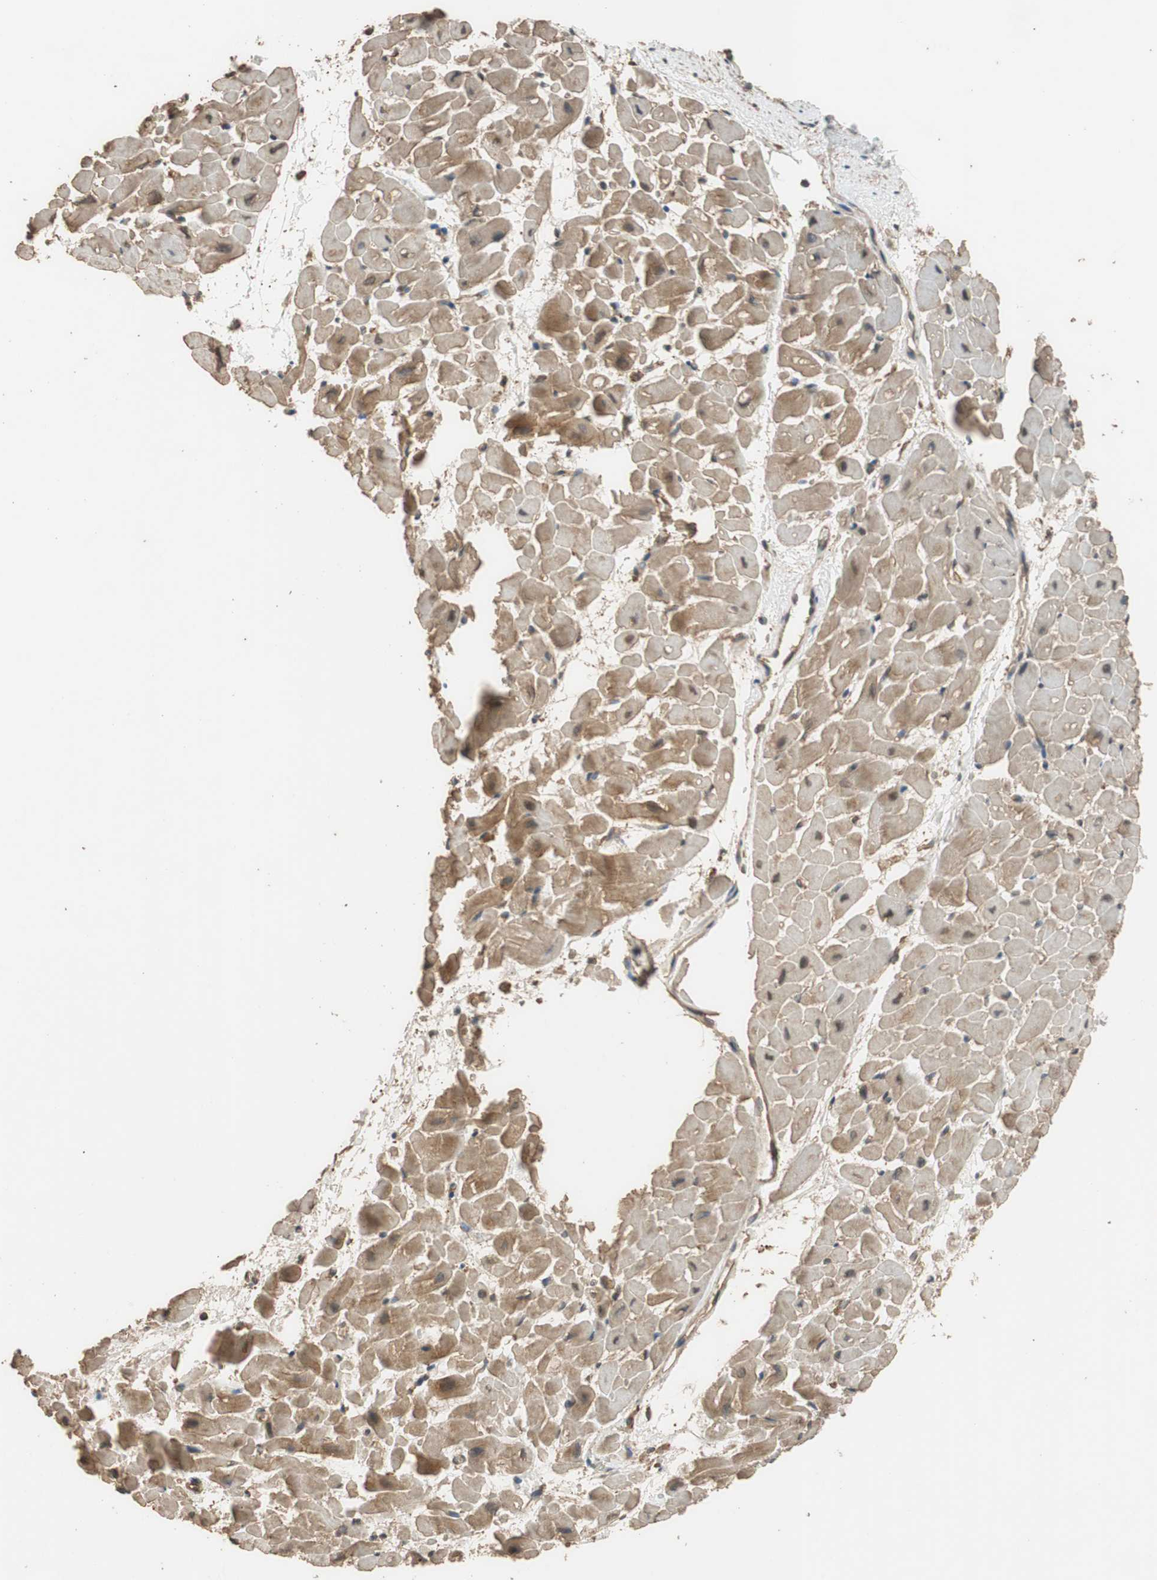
{"staining": {"intensity": "moderate", "quantity": "25%-75%", "location": "cytoplasmic/membranous"}, "tissue": "heart muscle", "cell_type": "Cardiomyocytes", "image_type": "normal", "snomed": [{"axis": "morphology", "description": "Normal tissue, NOS"}, {"axis": "topography", "description": "Heart"}], "caption": "Heart muscle stained with DAB IHC displays medium levels of moderate cytoplasmic/membranous positivity in approximately 25%-75% of cardiomyocytes.", "gene": "MST1R", "patient": {"sex": "male", "age": 45}}